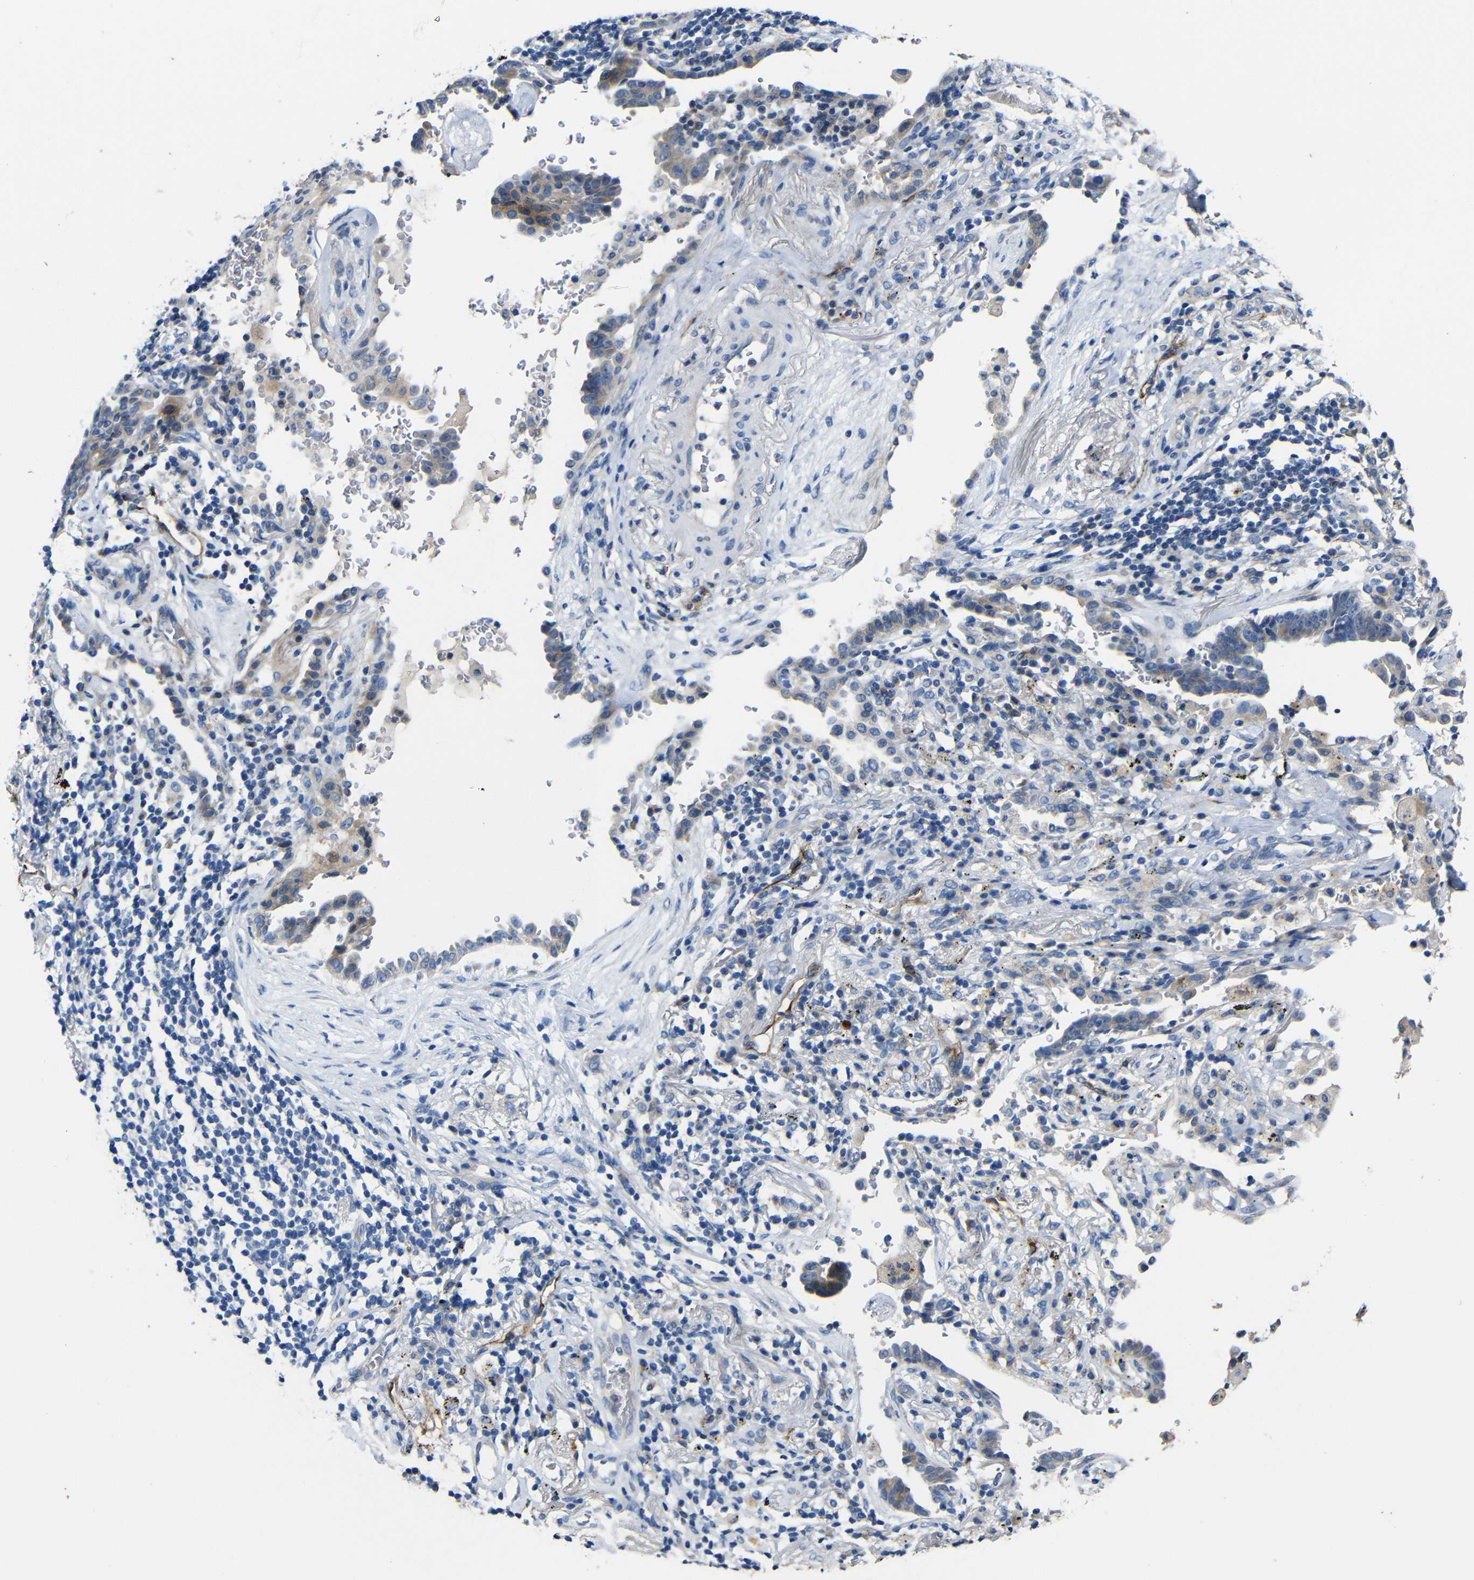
{"staining": {"intensity": "moderate", "quantity": "25%-75%", "location": "cytoplasmic/membranous"}, "tissue": "lung cancer", "cell_type": "Tumor cells", "image_type": "cancer", "snomed": [{"axis": "morphology", "description": "Adenocarcinoma, NOS"}, {"axis": "topography", "description": "Lung"}], "caption": "Lung adenocarcinoma tissue displays moderate cytoplasmic/membranous positivity in about 25%-75% of tumor cells", "gene": "ACKR2", "patient": {"sex": "female", "age": 64}}